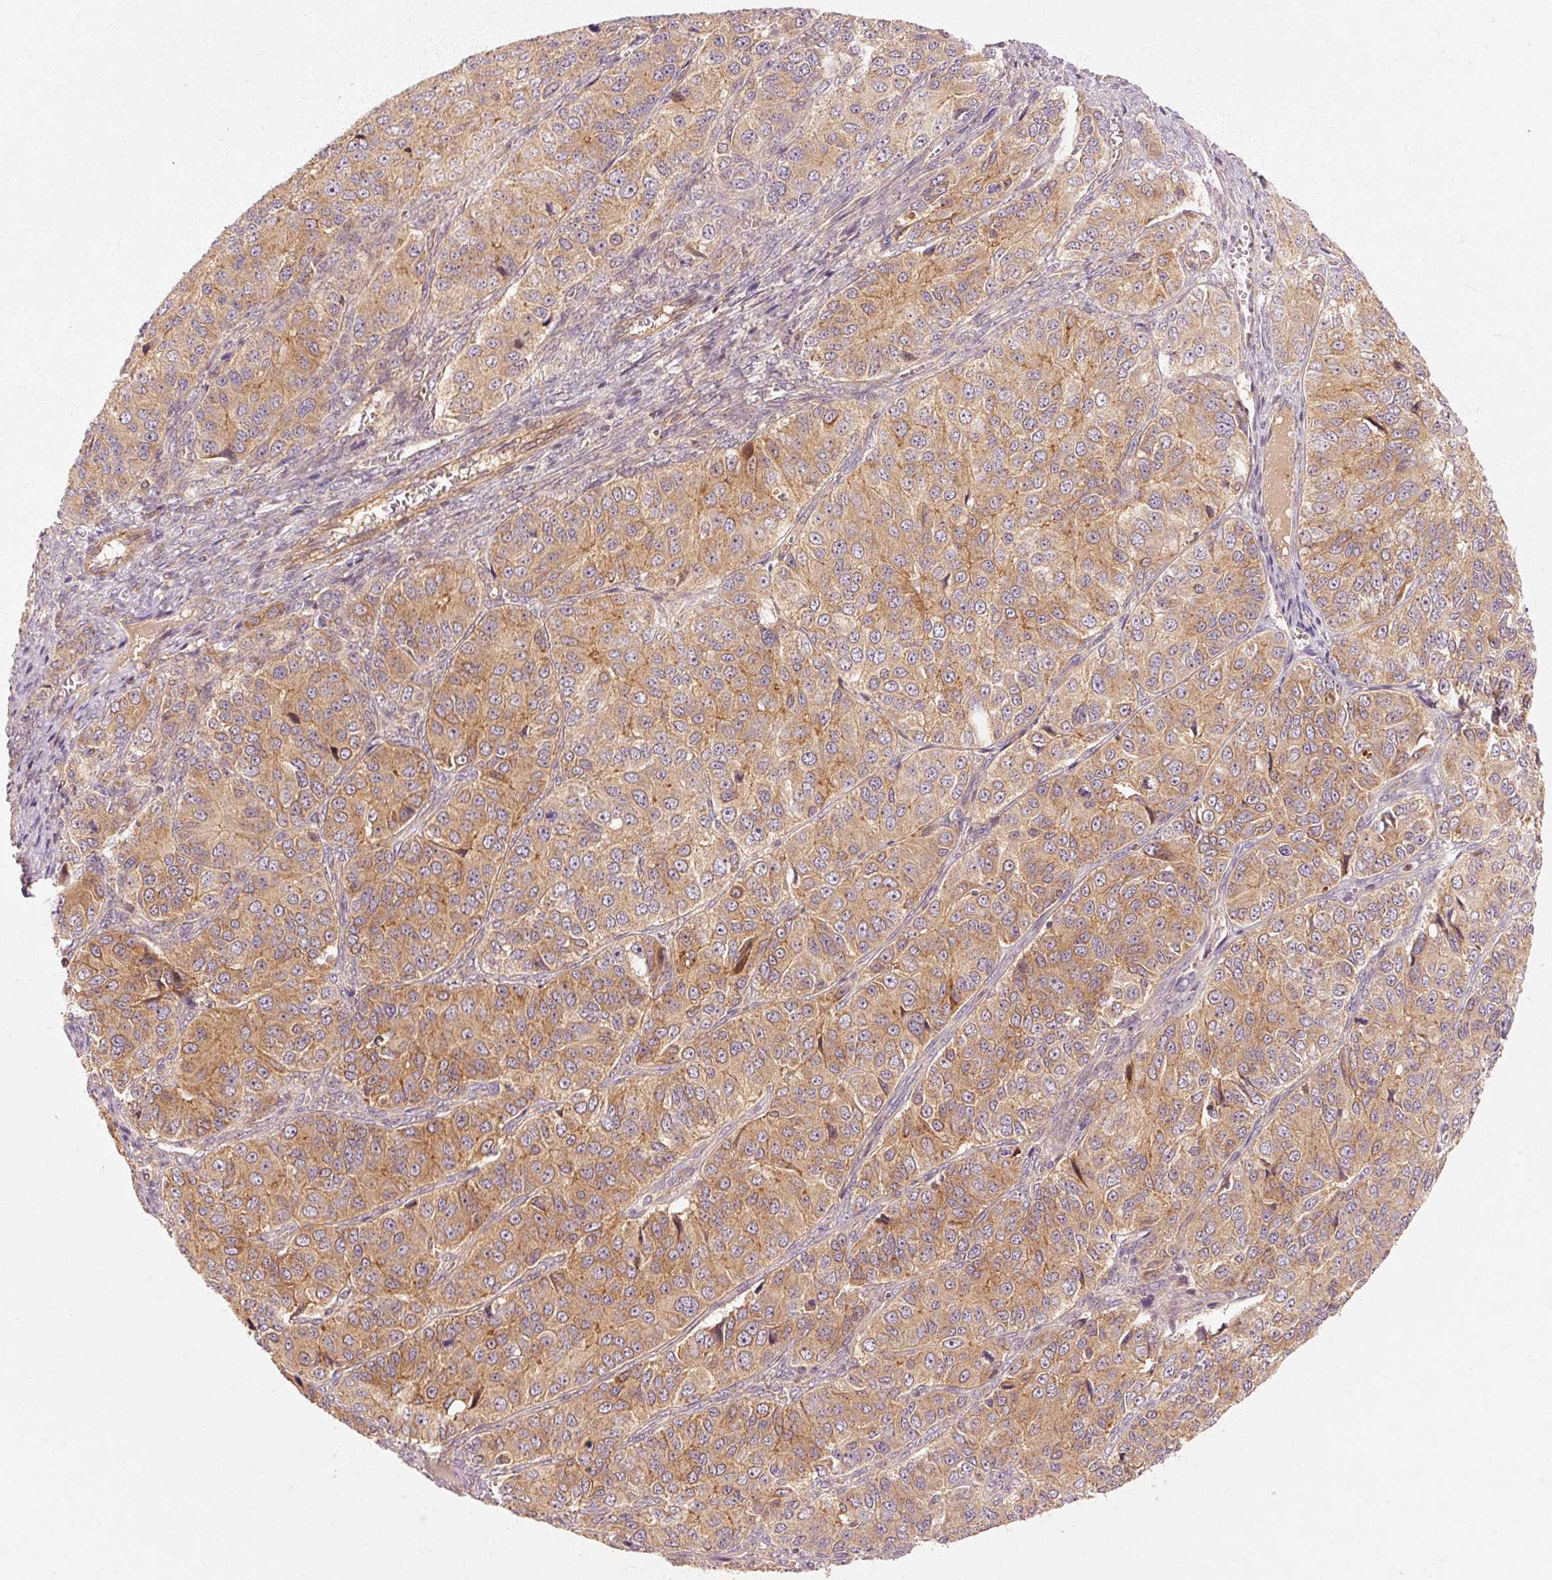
{"staining": {"intensity": "moderate", "quantity": ">75%", "location": "cytoplasmic/membranous"}, "tissue": "ovarian cancer", "cell_type": "Tumor cells", "image_type": "cancer", "snomed": [{"axis": "morphology", "description": "Carcinoma, endometroid"}, {"axis": "topography", "description": "Ovary"}], "caption": "The photomicrograph exhibits immunohistochemical staining of ovarian cancer (endometroid carcinoma). There is moderate cytoplasmic/membranous expression is appreciated in about >75% of tumor cells.", "gene": "CTNNA1", "patient": {"sex": "female", "age": 51}}